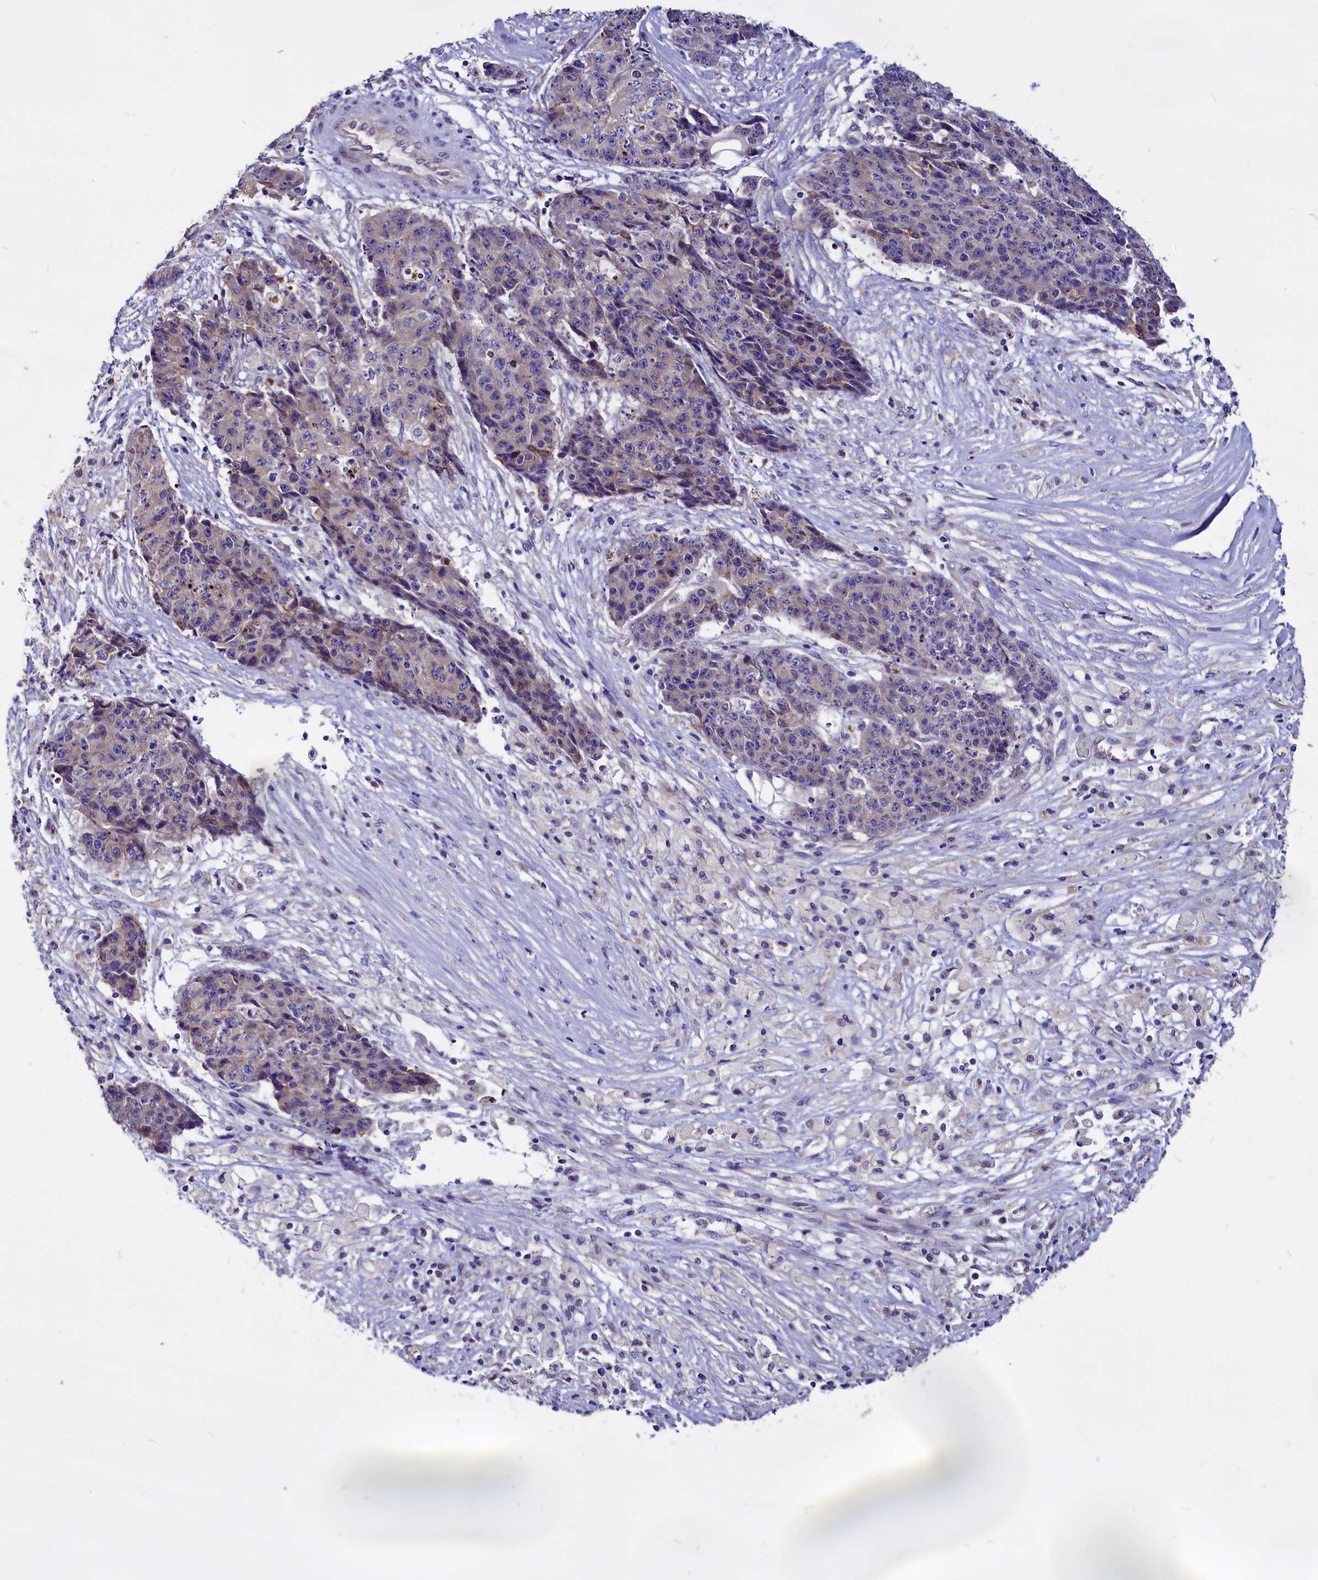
{"staining": {"intensity": "weak", "quantity": "<25%", "location": "cytoplasmic/membranous"}, "tissue": "ovarian cancer", "cell_type": "Tumor cells", "image_type": "cancer", "snomed": [{"axis": "morphology", "description": "Carcinoma, endometroid"}, {"axis": "topography", "description": "Ovary"}], "caption": "This photomicrograph is of ovarian cancer (endometroid carcinoma) stained with IHC to label a protein in brown with the nuclei are counter-stained blue. There is no positivity in tumor cells.", "gene": "CEP170", "patient": {"sex": "female", "age": 42}}